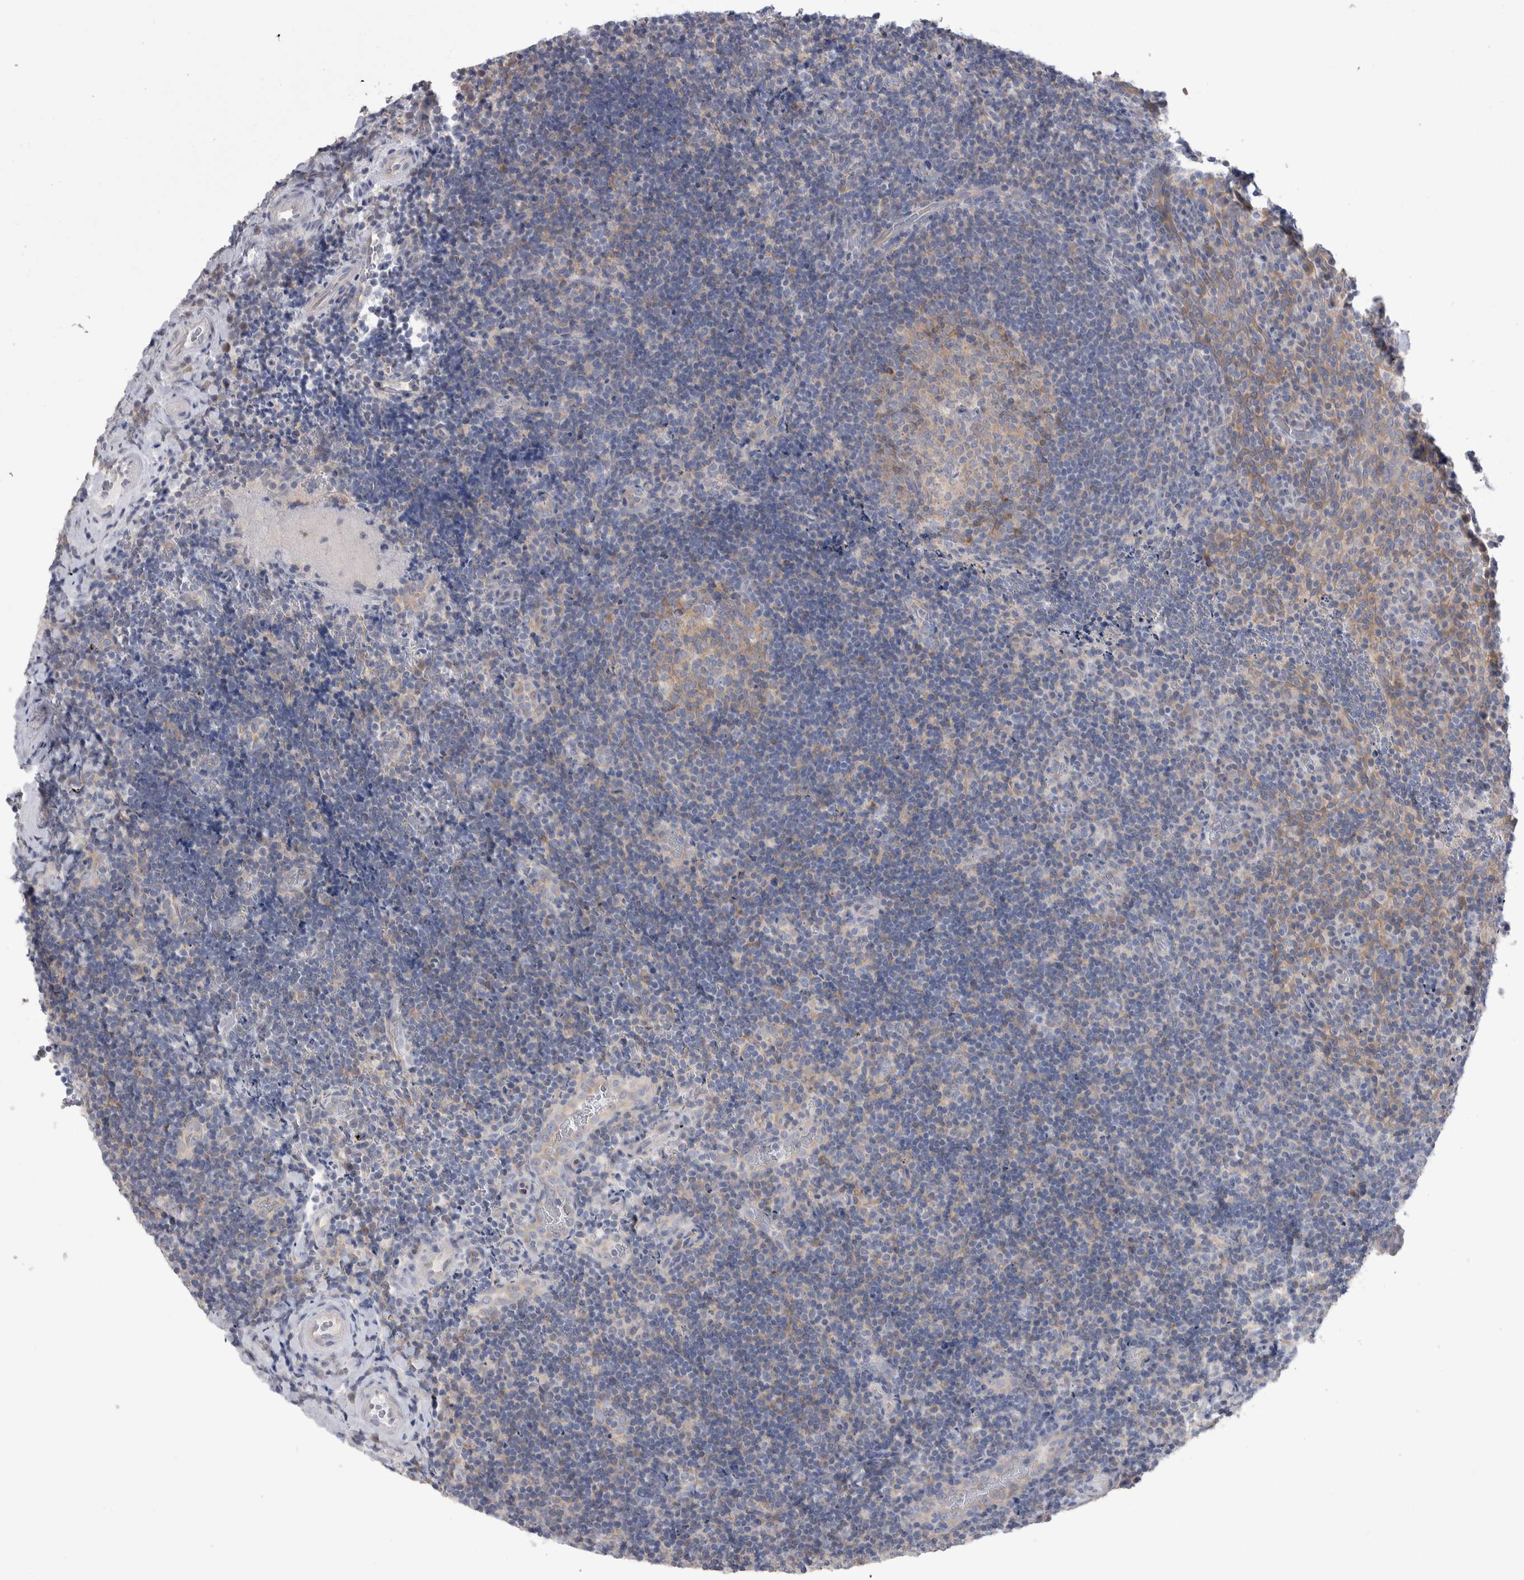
{"staining": {"intensity": "weak", "quantity": "<25%", "location": "cytoplasmic/membranous"}, "tissue": "lymphoma", "cell_type": "Tumor cells", "image_type": "cancer", "snomed": [{"axis": "morphology", "description": "Malignant lymphoma, non-Hodgkin's type, High grade"}, {"axis": "topography", "description": "Tonsil"}], "caption": "A high-resolution micrograph shows IHC staining of lymphoma, which displays no significant staining in tumor cells. Nuclei are stained in blue.", "gene": "GPHN", "patient": {"sex": "female", "age": 36}}